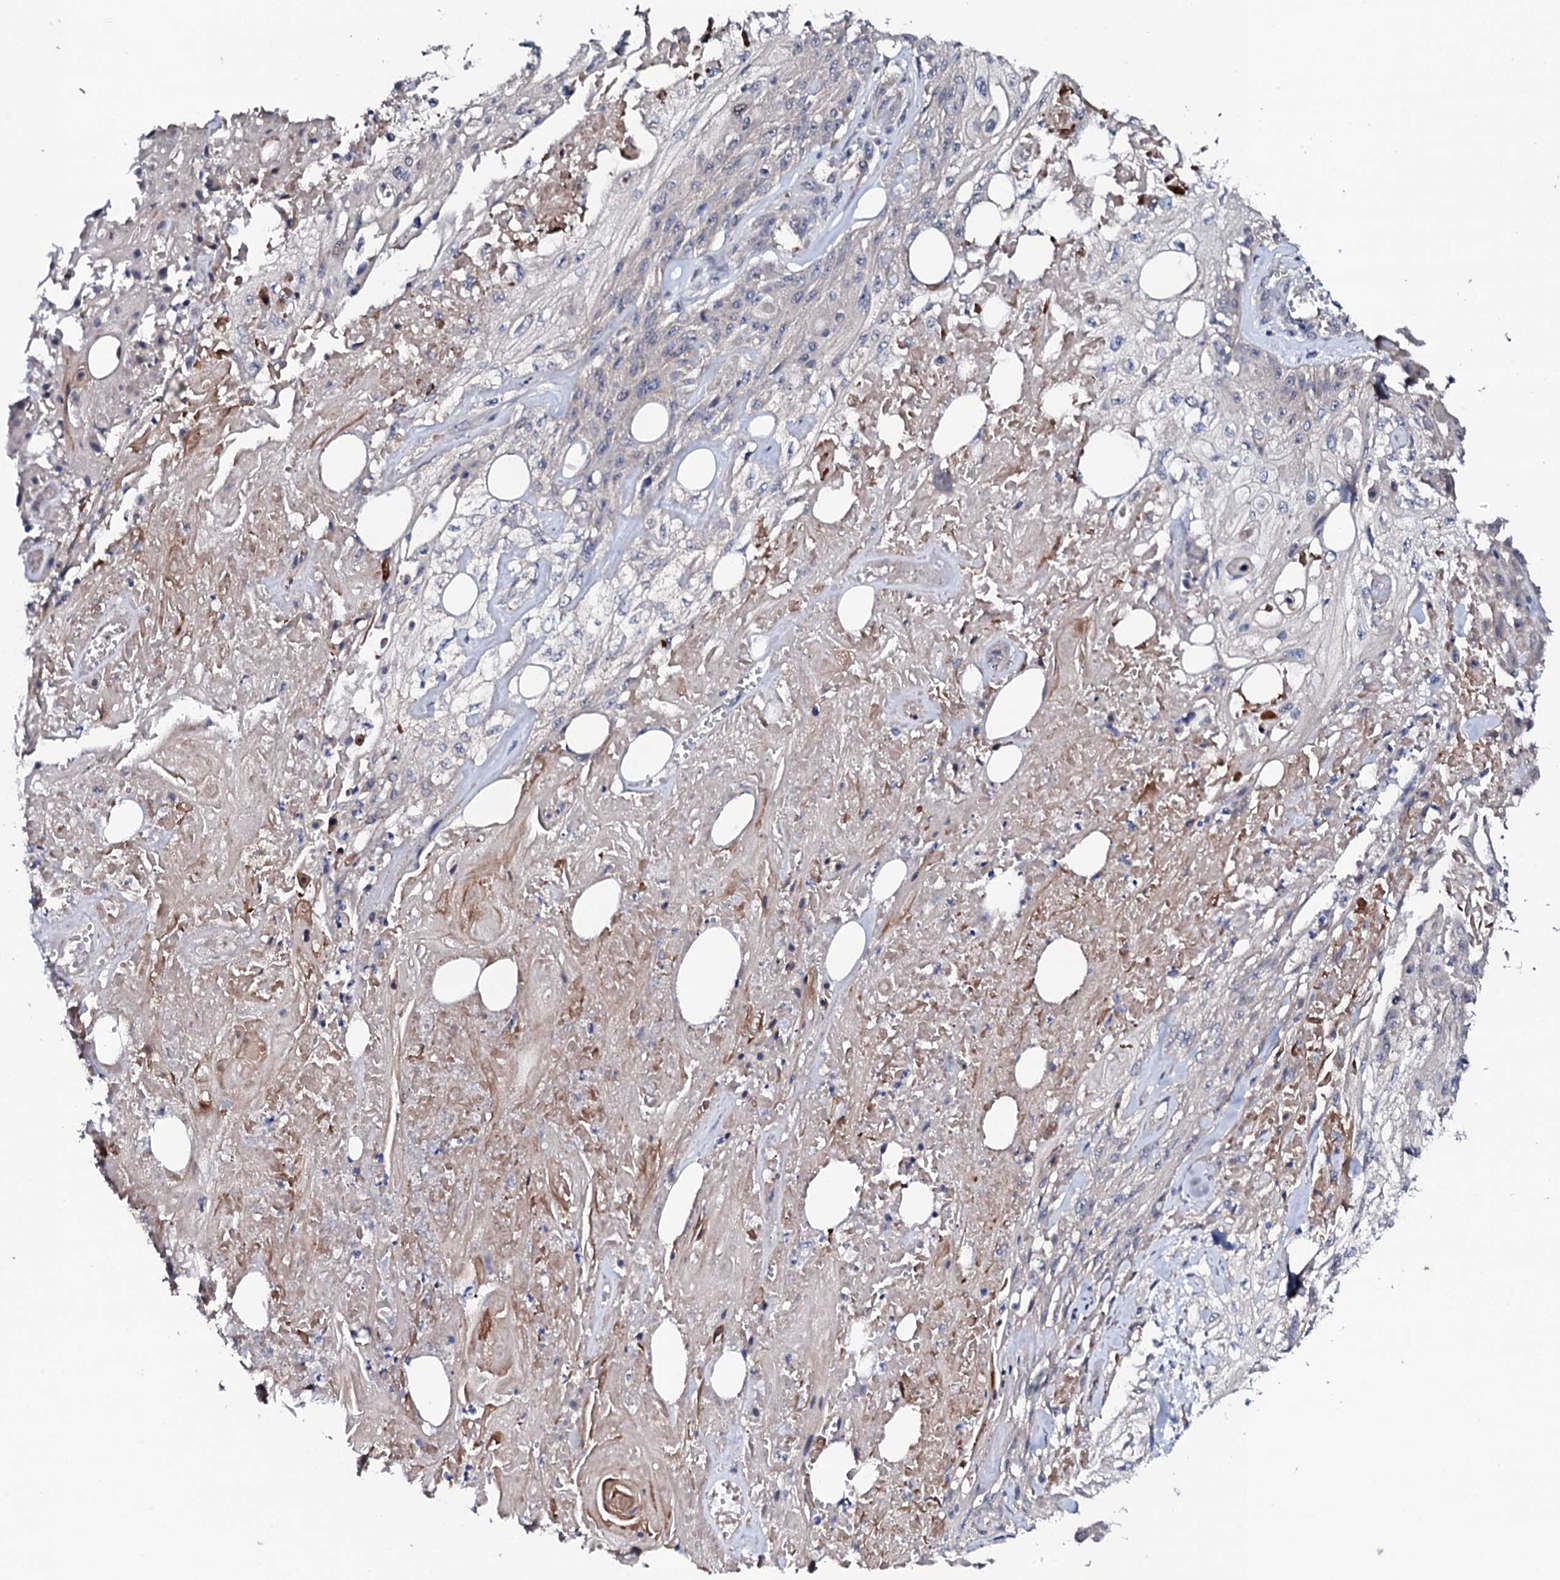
{"staining": {"intensity": "negative", "quantity": "none", "location": "none"}, "tissue": "skin cancer", "cell_type": "Tumor cells", "image_type": "cancer", "snomed": [{"axis": "morphology", "description": "Squamous cell carcinoma, NOS"}, {"axis": "morphology", "description": "Squamous cell carcinoma, metastatic, NOS"}, {"axis": "topography", "description": "Skin"}, {"axis": "topography", "description": "Lymph node"}], "caption": "High magnification brightfield microscopy of skin metastatic squamous cell carcinoma stained with DAB (3,3'-diaminobenzidine) (brown) and counterstained with hematoxylin (blue): tumor cells show no significant staining.", "gene": "CIAO2A", "patient": {"sex": "male", "age": 75}}